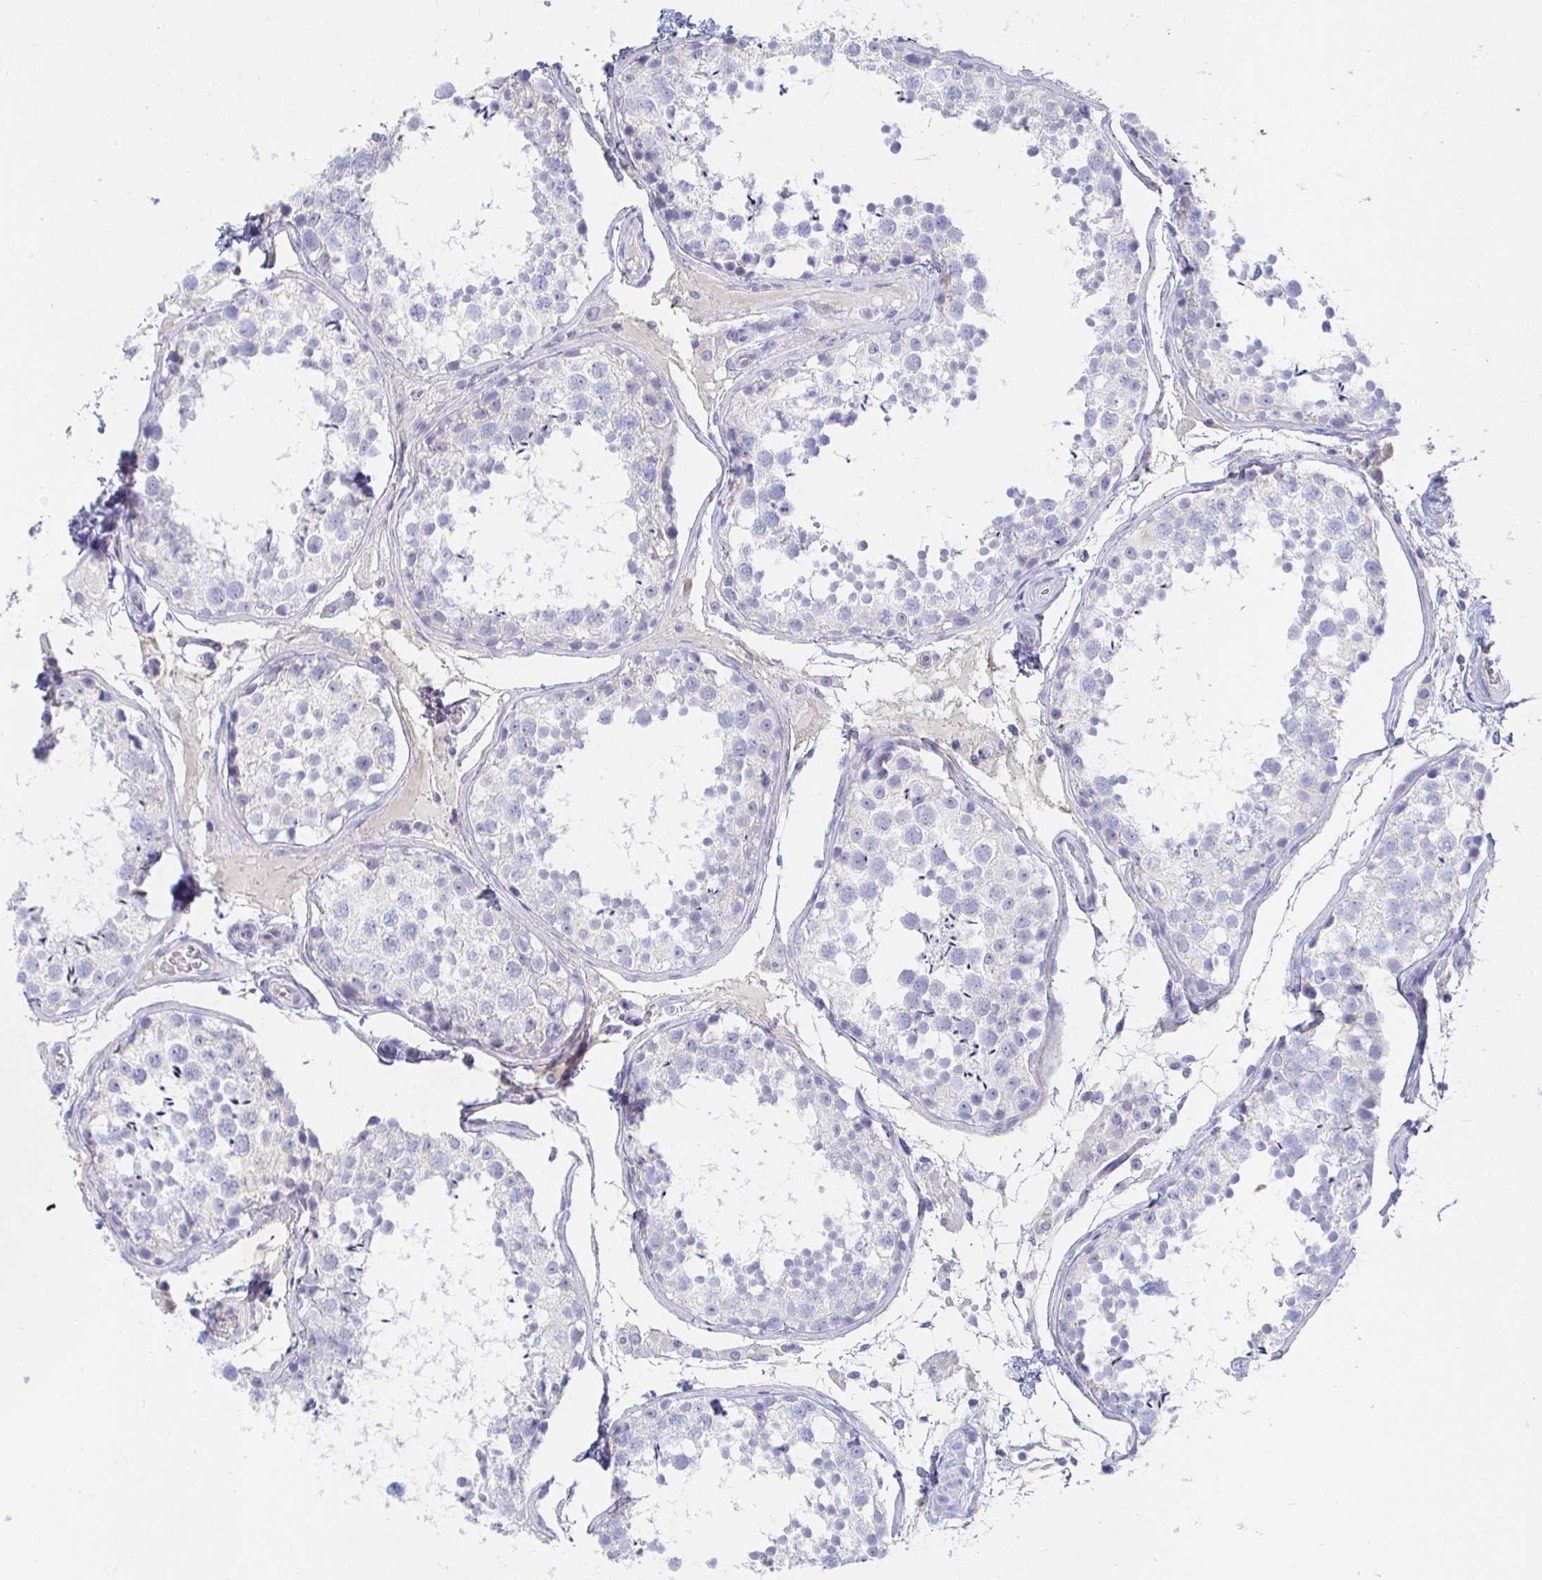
{"staining": {"intensity": "negative", "quantity": "none", "location": "none"}, "tissue": "testis", "cell_type": "Cells in seminiferous ducts", "image_type": "normal", "snomed": [{"axis": "morphology", "description": "Normal tissue, NOS"}, {"axis": "topography", "description": "Testis"}], "caption": "Immunohistochemistry (IHC) micrograph of unremarkable testis stained for a protein (brown), which shows no staining in cells in seminiferous ducts. The staining was performed using DAB to visualize the protein expression in brown, while the nuclei were stained in blue with hematoxylin (Magnification: 20x).", "gene": "PDE6B", "patient": {"sex": "male", "age": 29}}